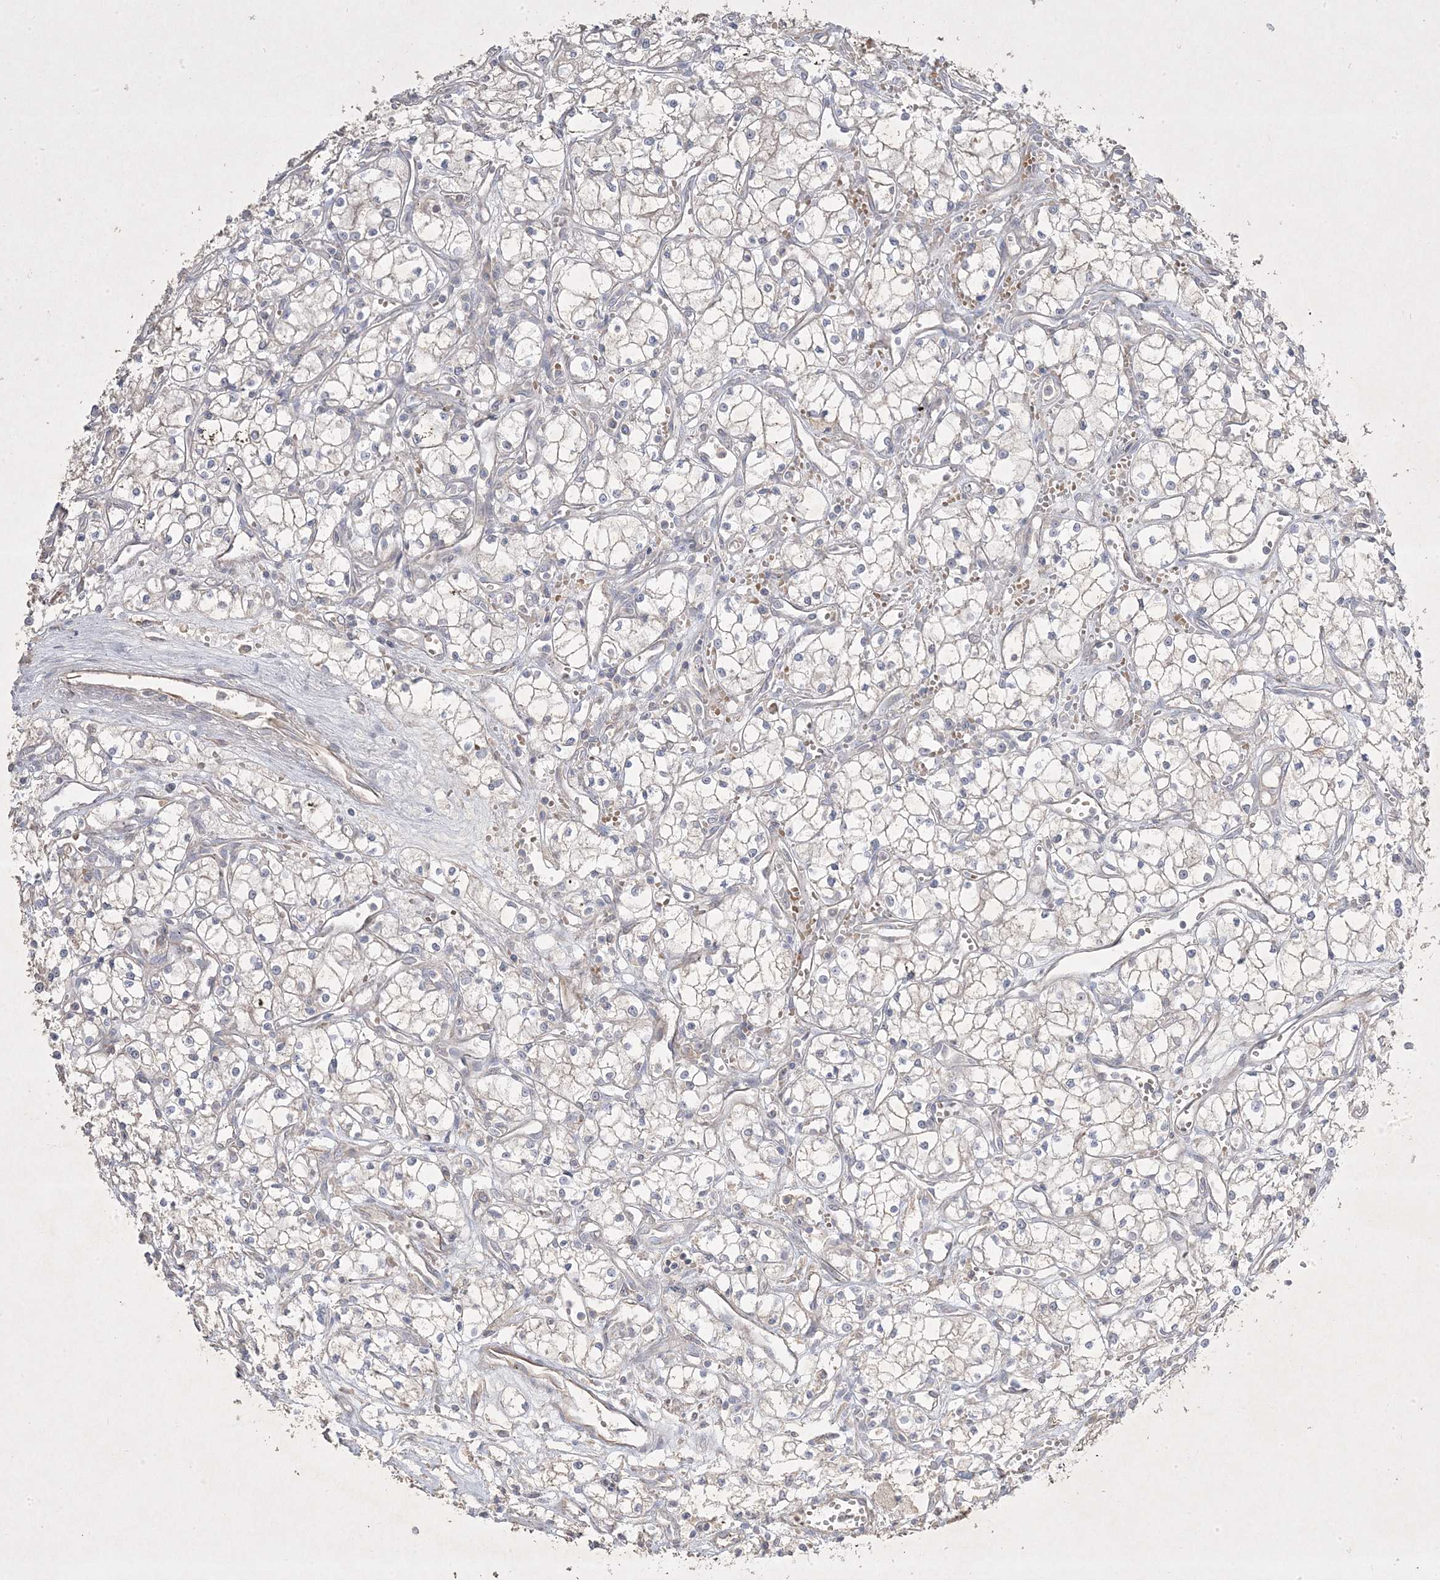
{"staining": {"intensity": "negative", "quantity": "none", "location": "none"}, "tissue": "renal cancer", "cell_type": "Tumor cells", "image_type": "cancer", "snomed": [{"axis": "morphology", "description": "Adenocarcinoma, NOS"}, {"axis": "topography", "description": "Kidney"}], "caption": "An image of human renal cancer is negative for staining in tumor cells. (DAB immunohistochemistry (IHC) with hematoxylin counter stain).", "gene": "RGL4", "patient": {"sex": "male", "age": 59}}